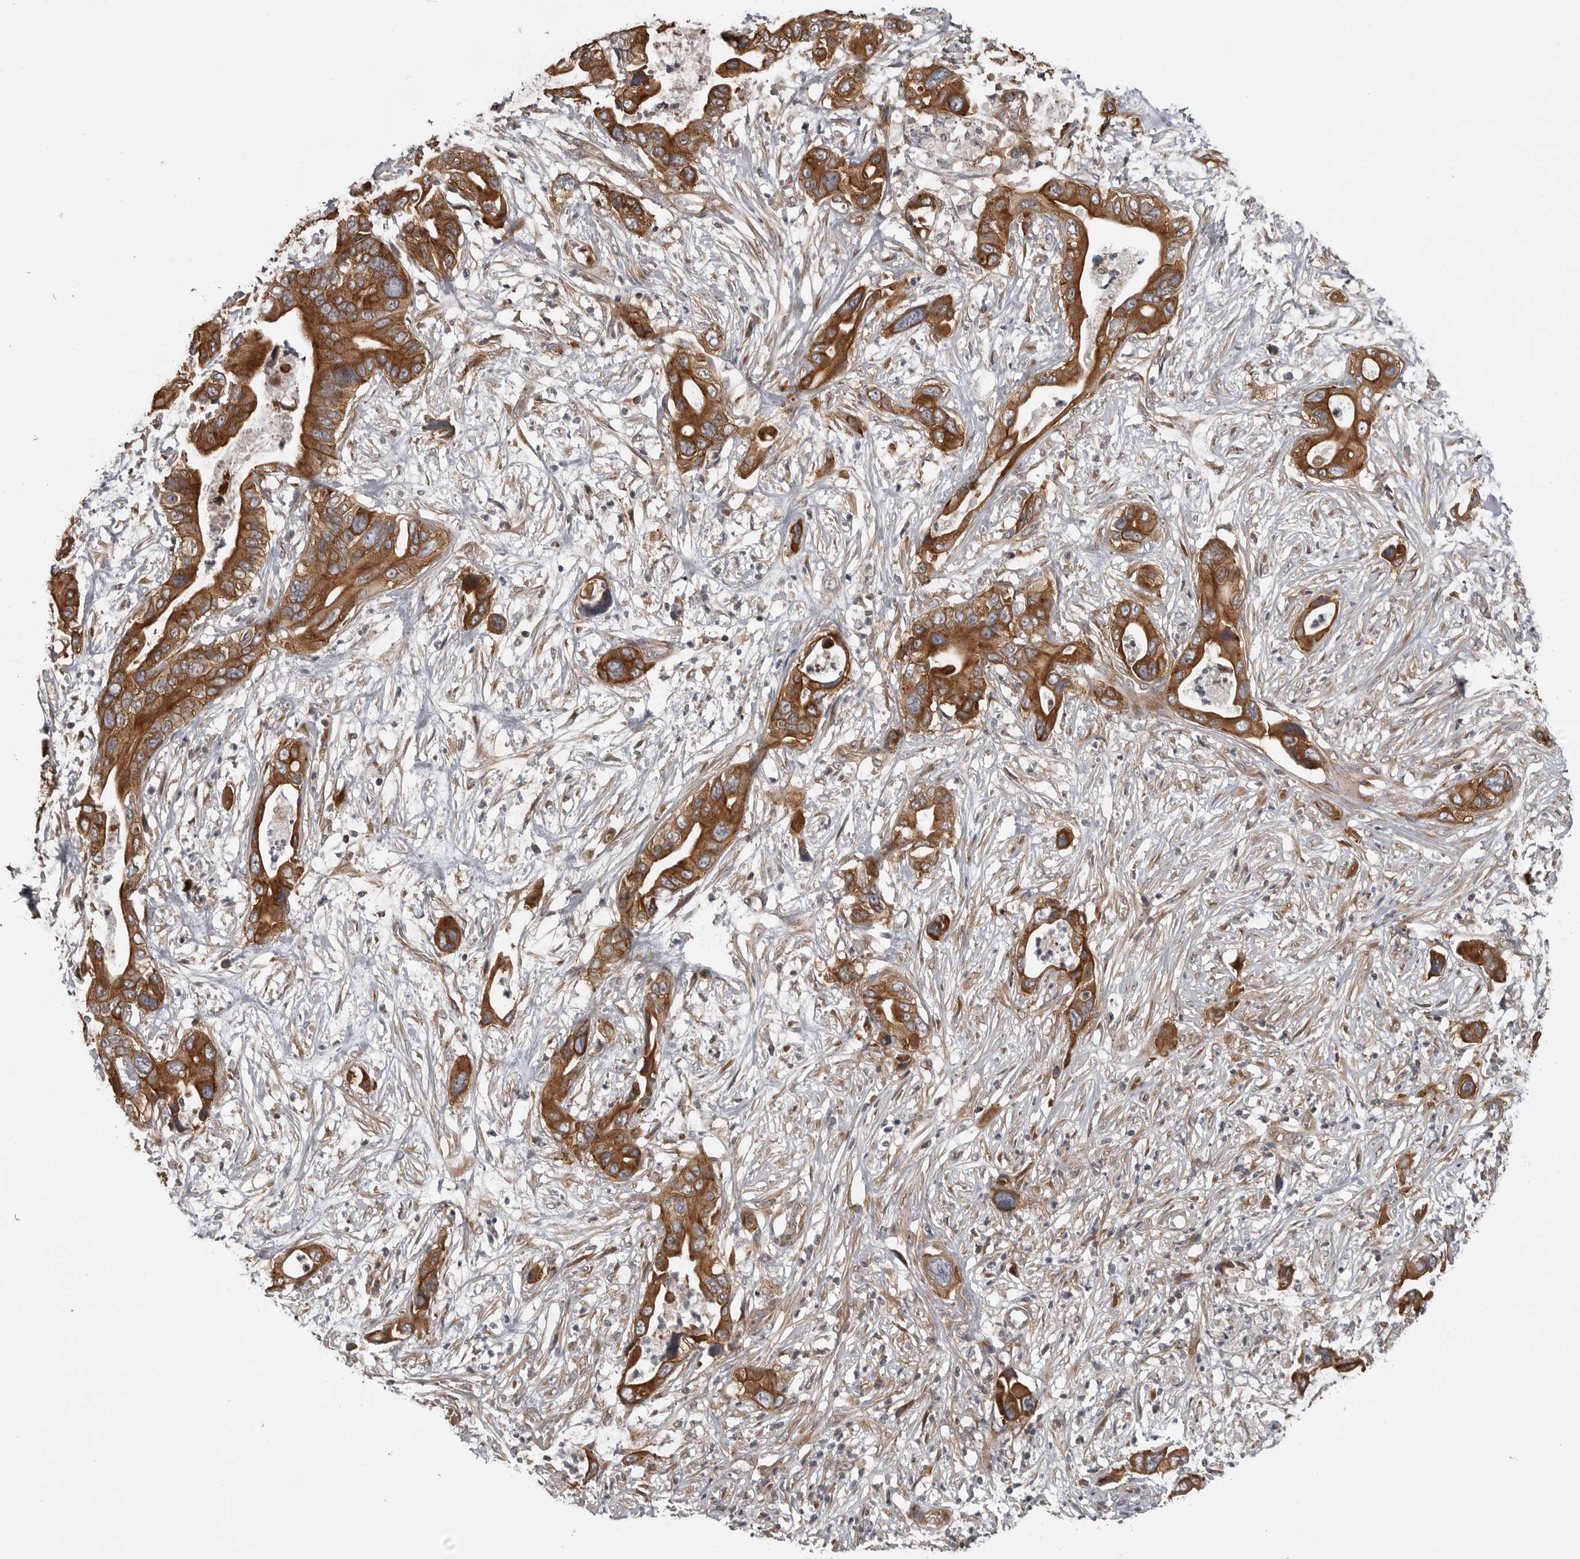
{"staining": {"intensity": "strong", "quantity": ">75%", "location": "cytoplasmic/membranous"}, "tissue": "pancreatic cancer", "cell_type": "Tumor cells", "image_type": "cancer", "snomed": [{"axis": "morphology", "description": "Adenocarcinoma, NOS"}, {"axis": "topography", "description": "Pancreas"}], "caption": "Pancreatic cancer stained with a brown dye exhibits strong cytoplasmic/membranous positive staining in about >75% of tumor cells.", "gene": "LRRC45", "patient": {"sex": "male", "age": 66}}